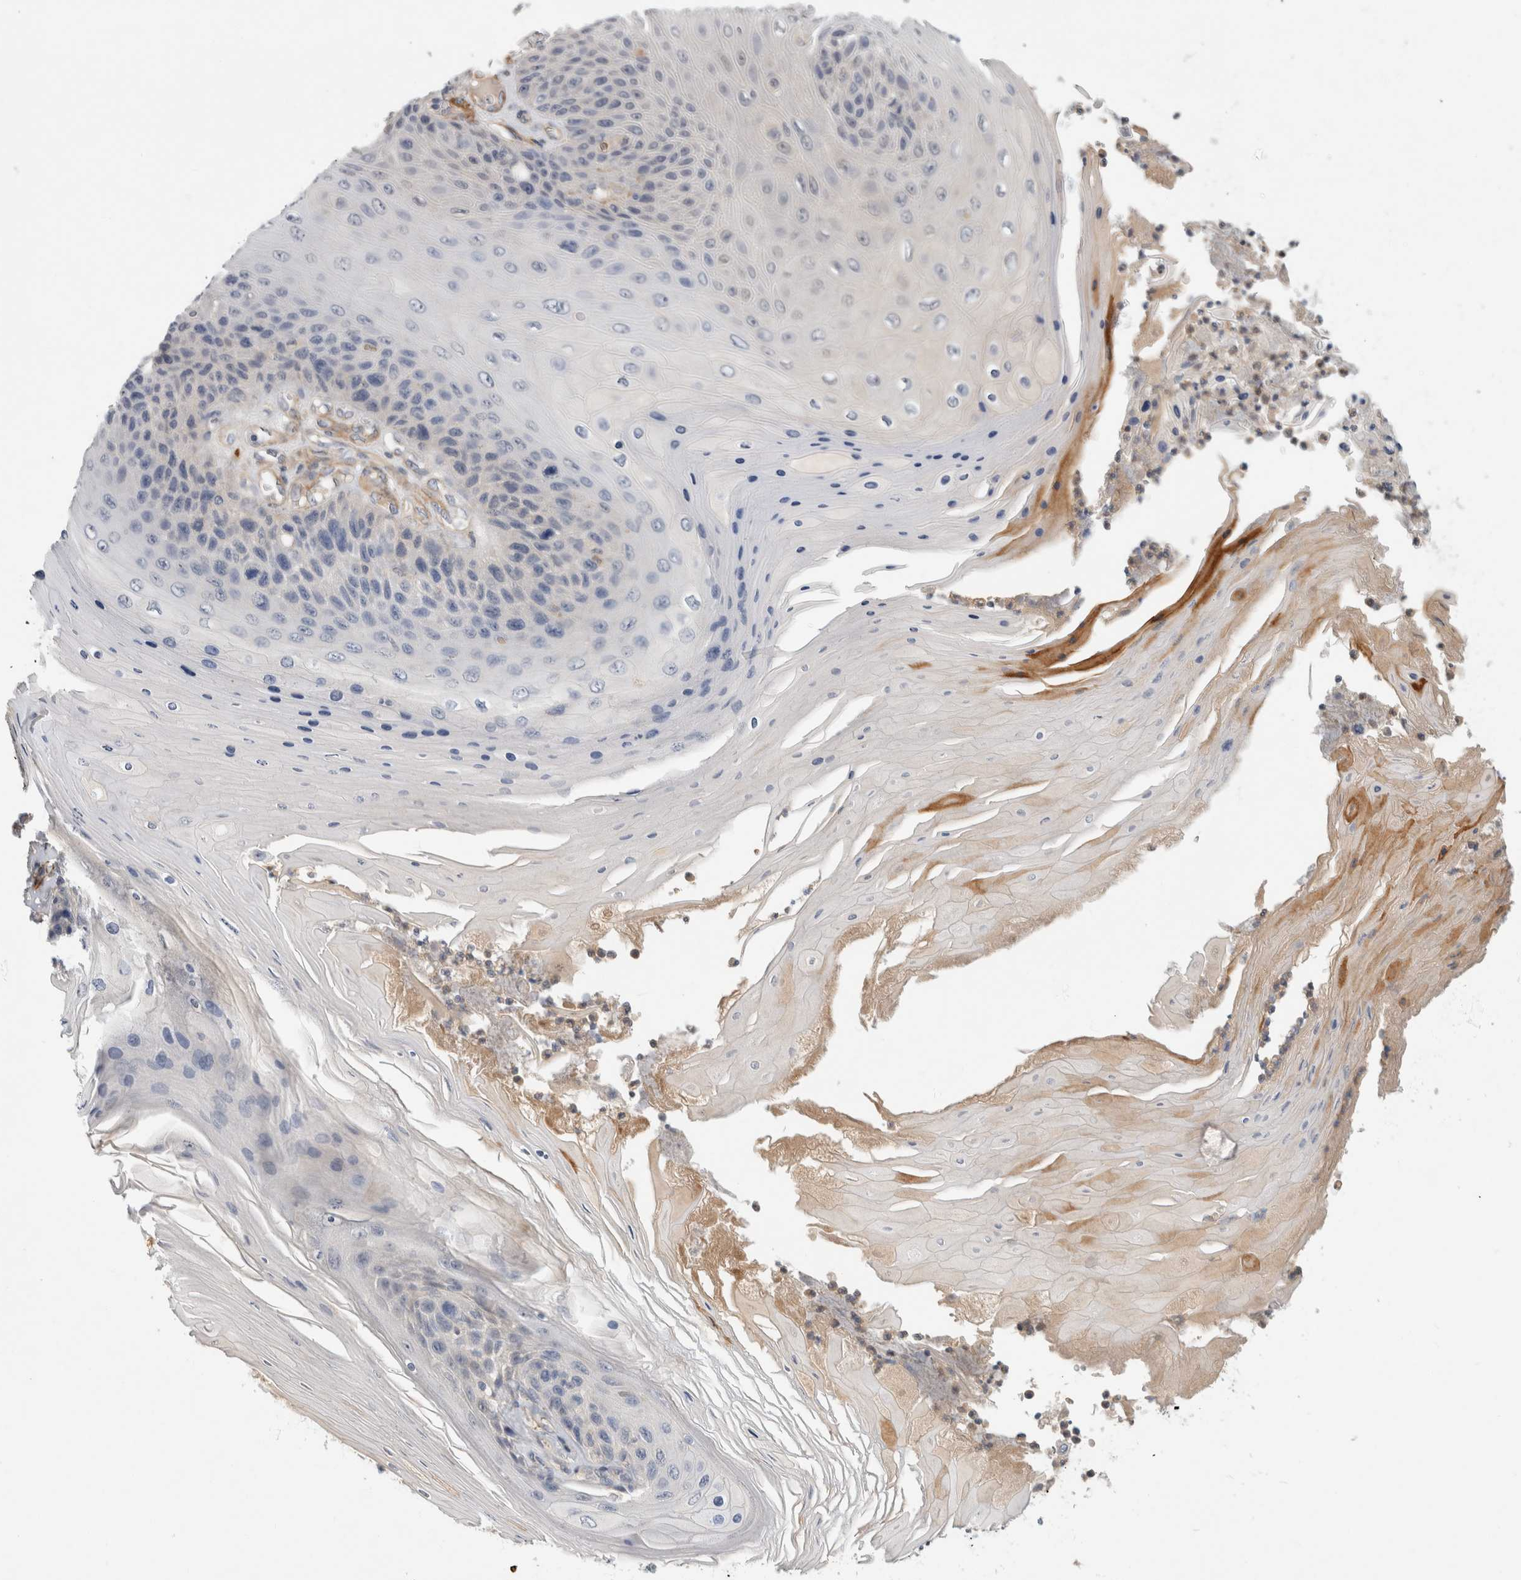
{"staining": {"intensity": "negative", "quantity": "none", "location": "none"}, "tissue": "skin cancer", "cell_type": "Tumor cells", "image_type": "cancer", "snomed": [{"axis": "morphology", "description": "Squamous cell carcinoma, NOS"}, {"axis": "topography", "description": "Skin"}], "caption": "A photomicrograph of human squamous cell carcinoma (skin) is negative for staining in tumor cells.", "gene": "PGM1", "patient": {"sex": "female", "age": 88}}